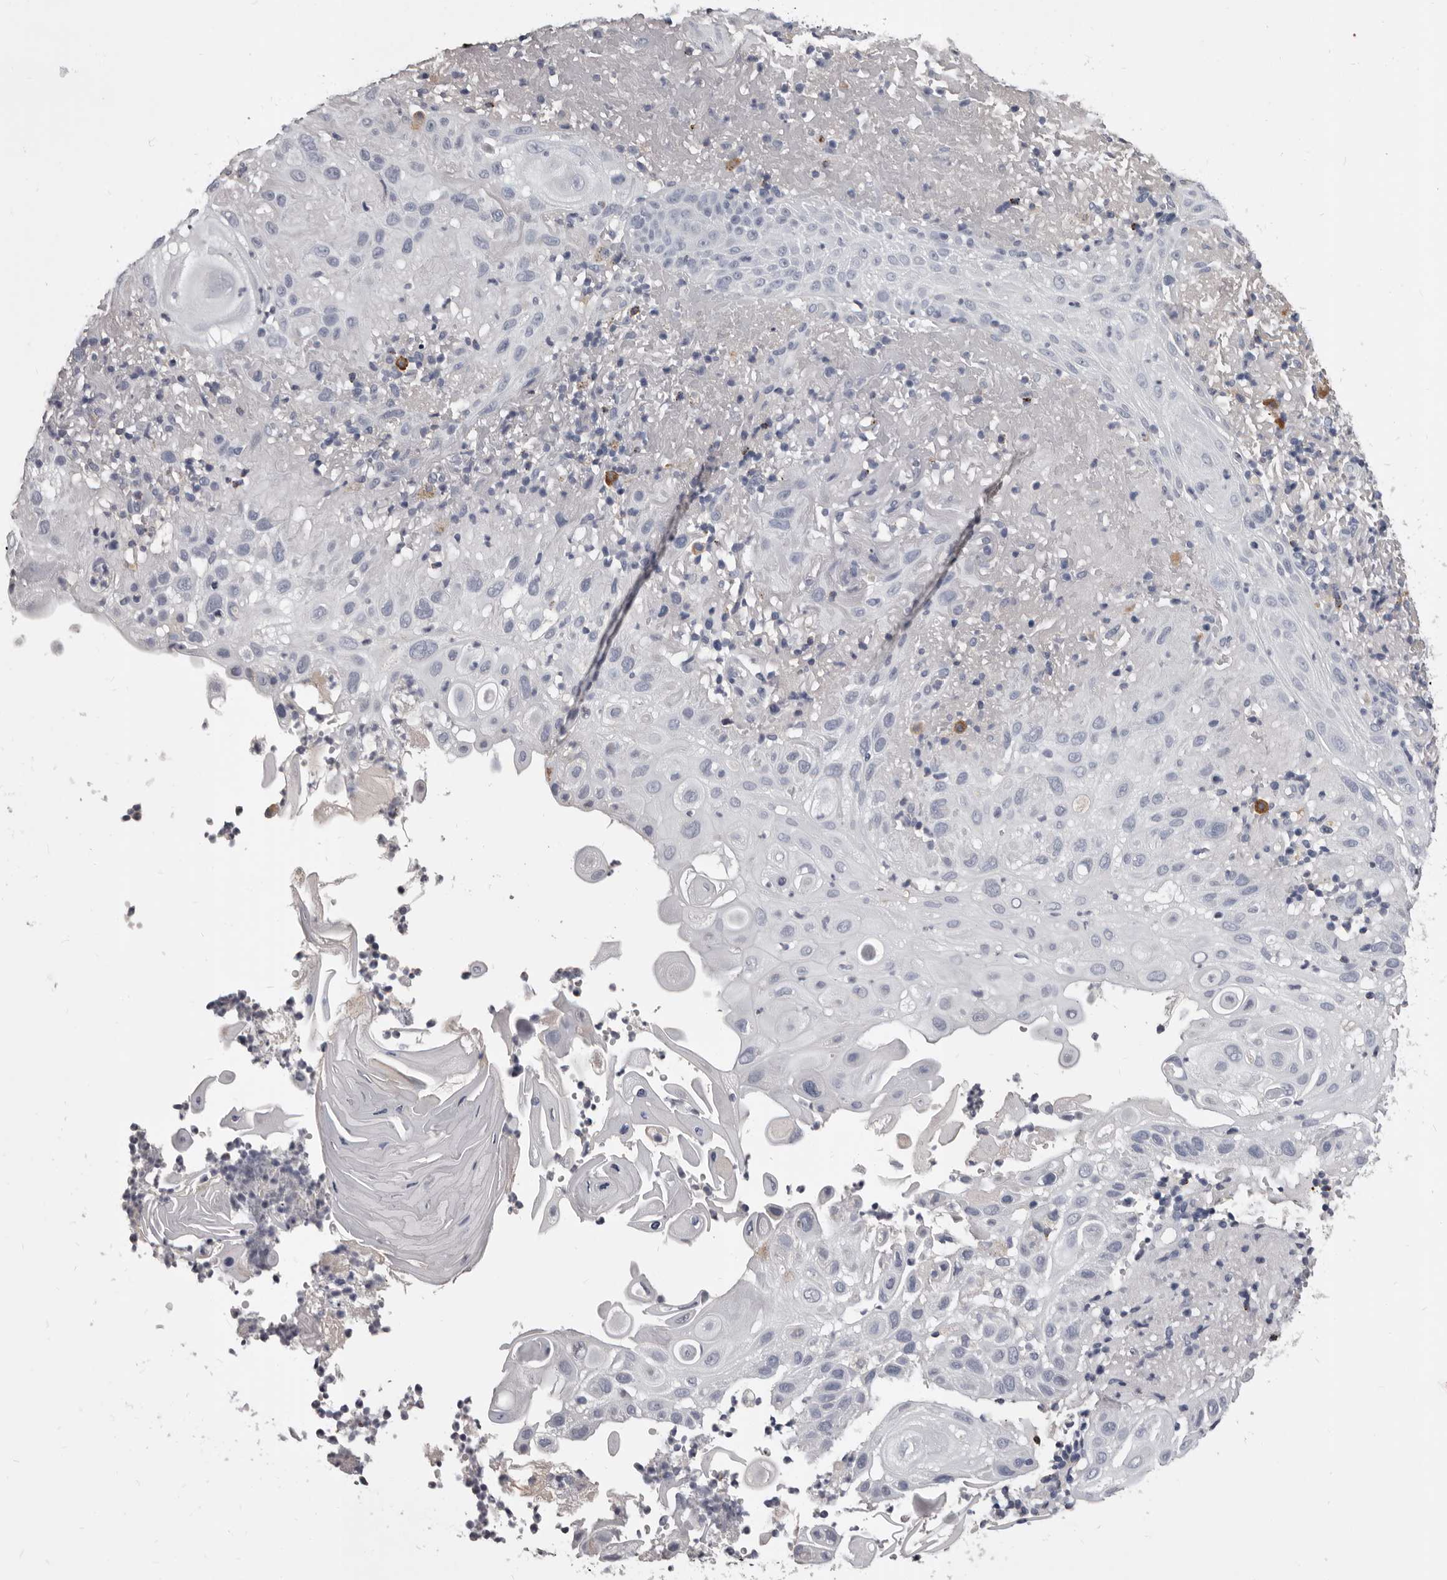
{"staining": {"intensity": "negative", "quantity": "none", "location": "none"}, "tissue": "skin cancer", "cell_type": "Tumor cells", "image_type": "cancer", "snomed": [{"axis": "morphology", "description": "Normal tissue, NOS"}, {"axis": "morphology", "description": "Squamous cell carcinoma, NOS"}, {"axis": "topography", "description": "Skin"}], "caption": "Protein analysis of skin squamous cell carcinoma demonstrates no significant positivity in tumor cells.", "gene": "GZMH", "patient": {"sex": "female", "age": 96}}